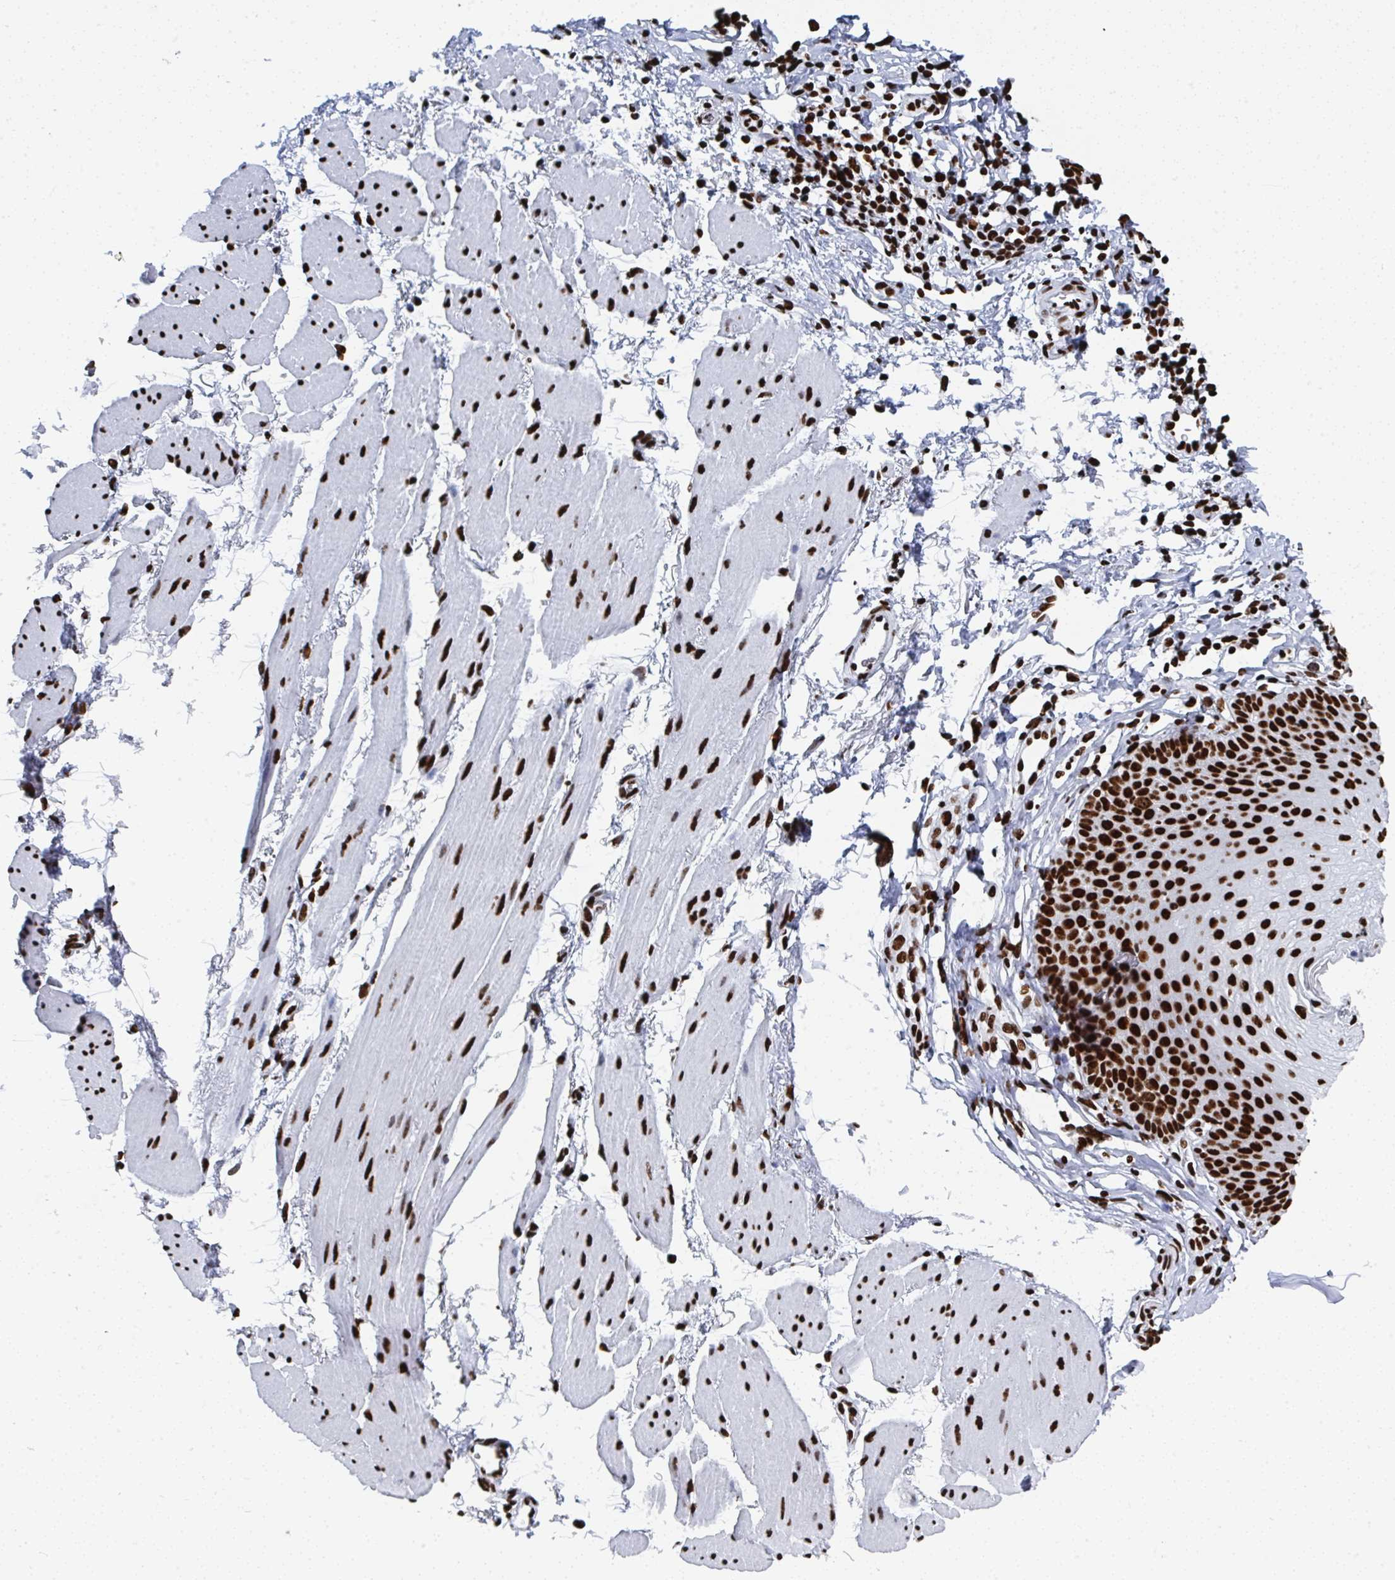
{"staining": {"intensity": "strong", "quantity": ">75%", "location": "nuclear"}, "tissue": "esophagus", "cell_type": "Squamous epithelial cells", "image_type": "normal", "snomed": [{"axis": "morphology", "description": "Normal tissue, NOS"}, {"axis": "topography", "description": "Esophagus"}], "caption": "A high-resolution photomicrograph shows immunohistochemistry (IHC) staining of benign esophagus, which reveals strong nuclear expression in about >75% of squamous epithelial cells. The protein is stained brown, and the nuclei are stained in blue (DAB (3,3'-diaminobenzidine) IHC with brightfield microscopy, high magnification).", "gene": "GAR1", "patient": {"sex": "female", "age": 81}}